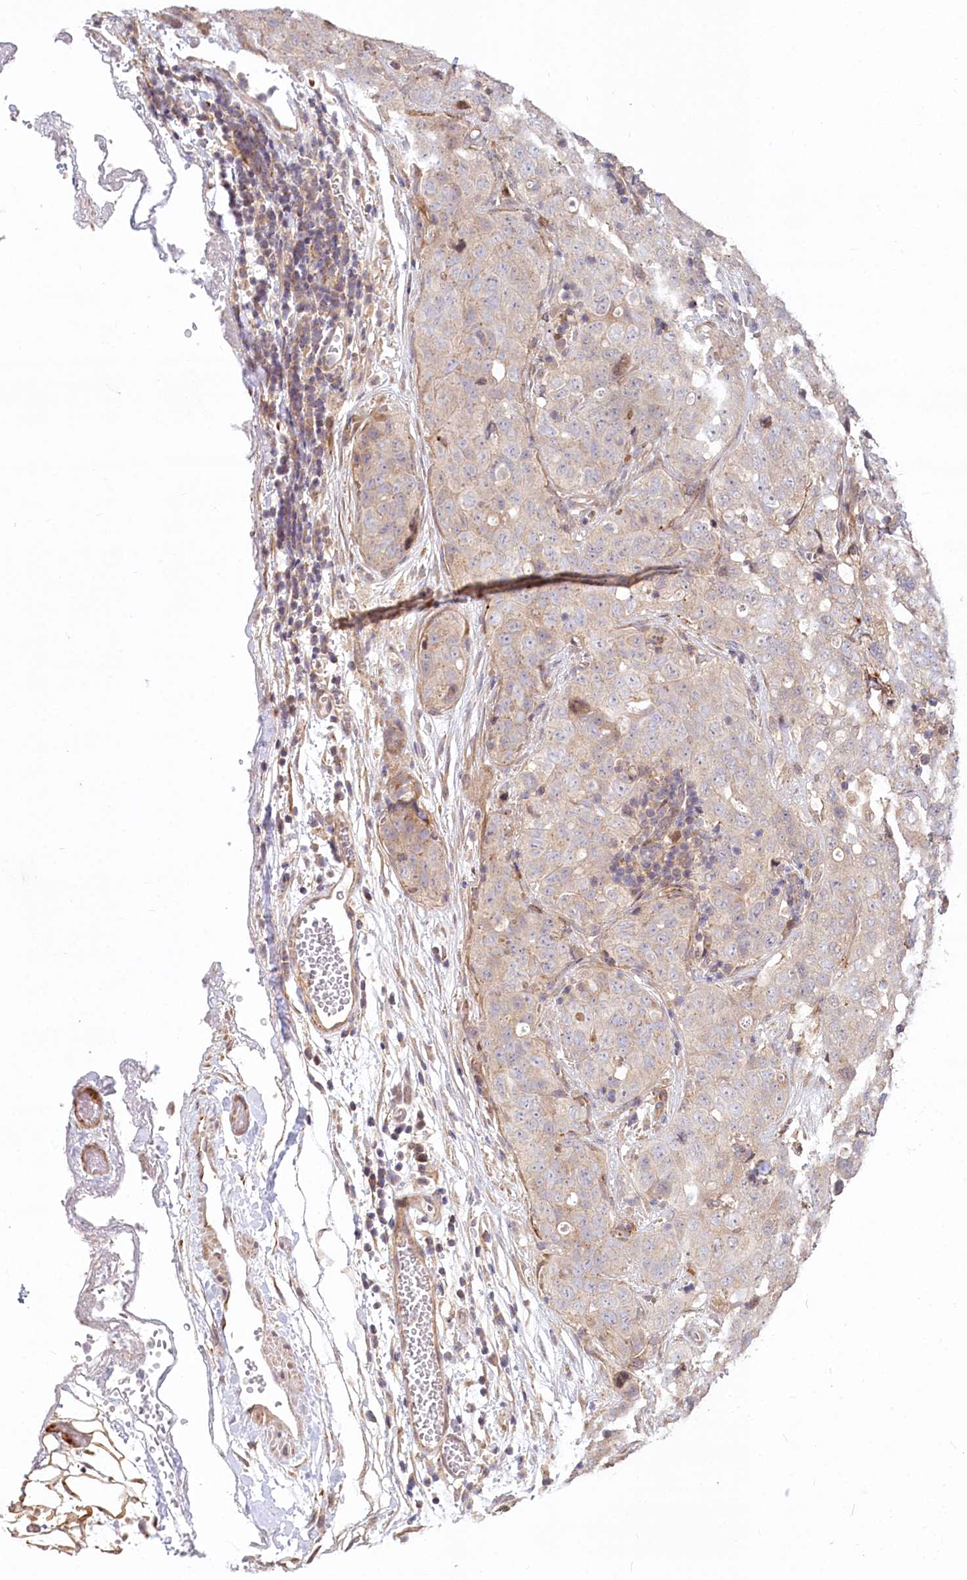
{"staining": {"intensity": "weak", "quantity": "25%-75%", "location": "cytoplasmic/membranous"}, "tissue": "stomach cancer", "cell_type": "Tumor cells", "image_type": "cancer", "snomed": [{"axis": "morphology", "description": "Normal tissue, NOS"}, {"axis": "morphology", "description": "Adenocarcinoma, NOS"}, {"axis": "topography", "description": "Lymph node"}, {"axis": "topography", "description": "Stomach"}], "caption": "There is low levels of weak cytoplasmic/membranous staining in tumor cells of stomach cancer, as demonstrated by immunohistochemical staining (brown color).", "gene": "CEP70", "patient": {"sex": "male", "age": 48}}